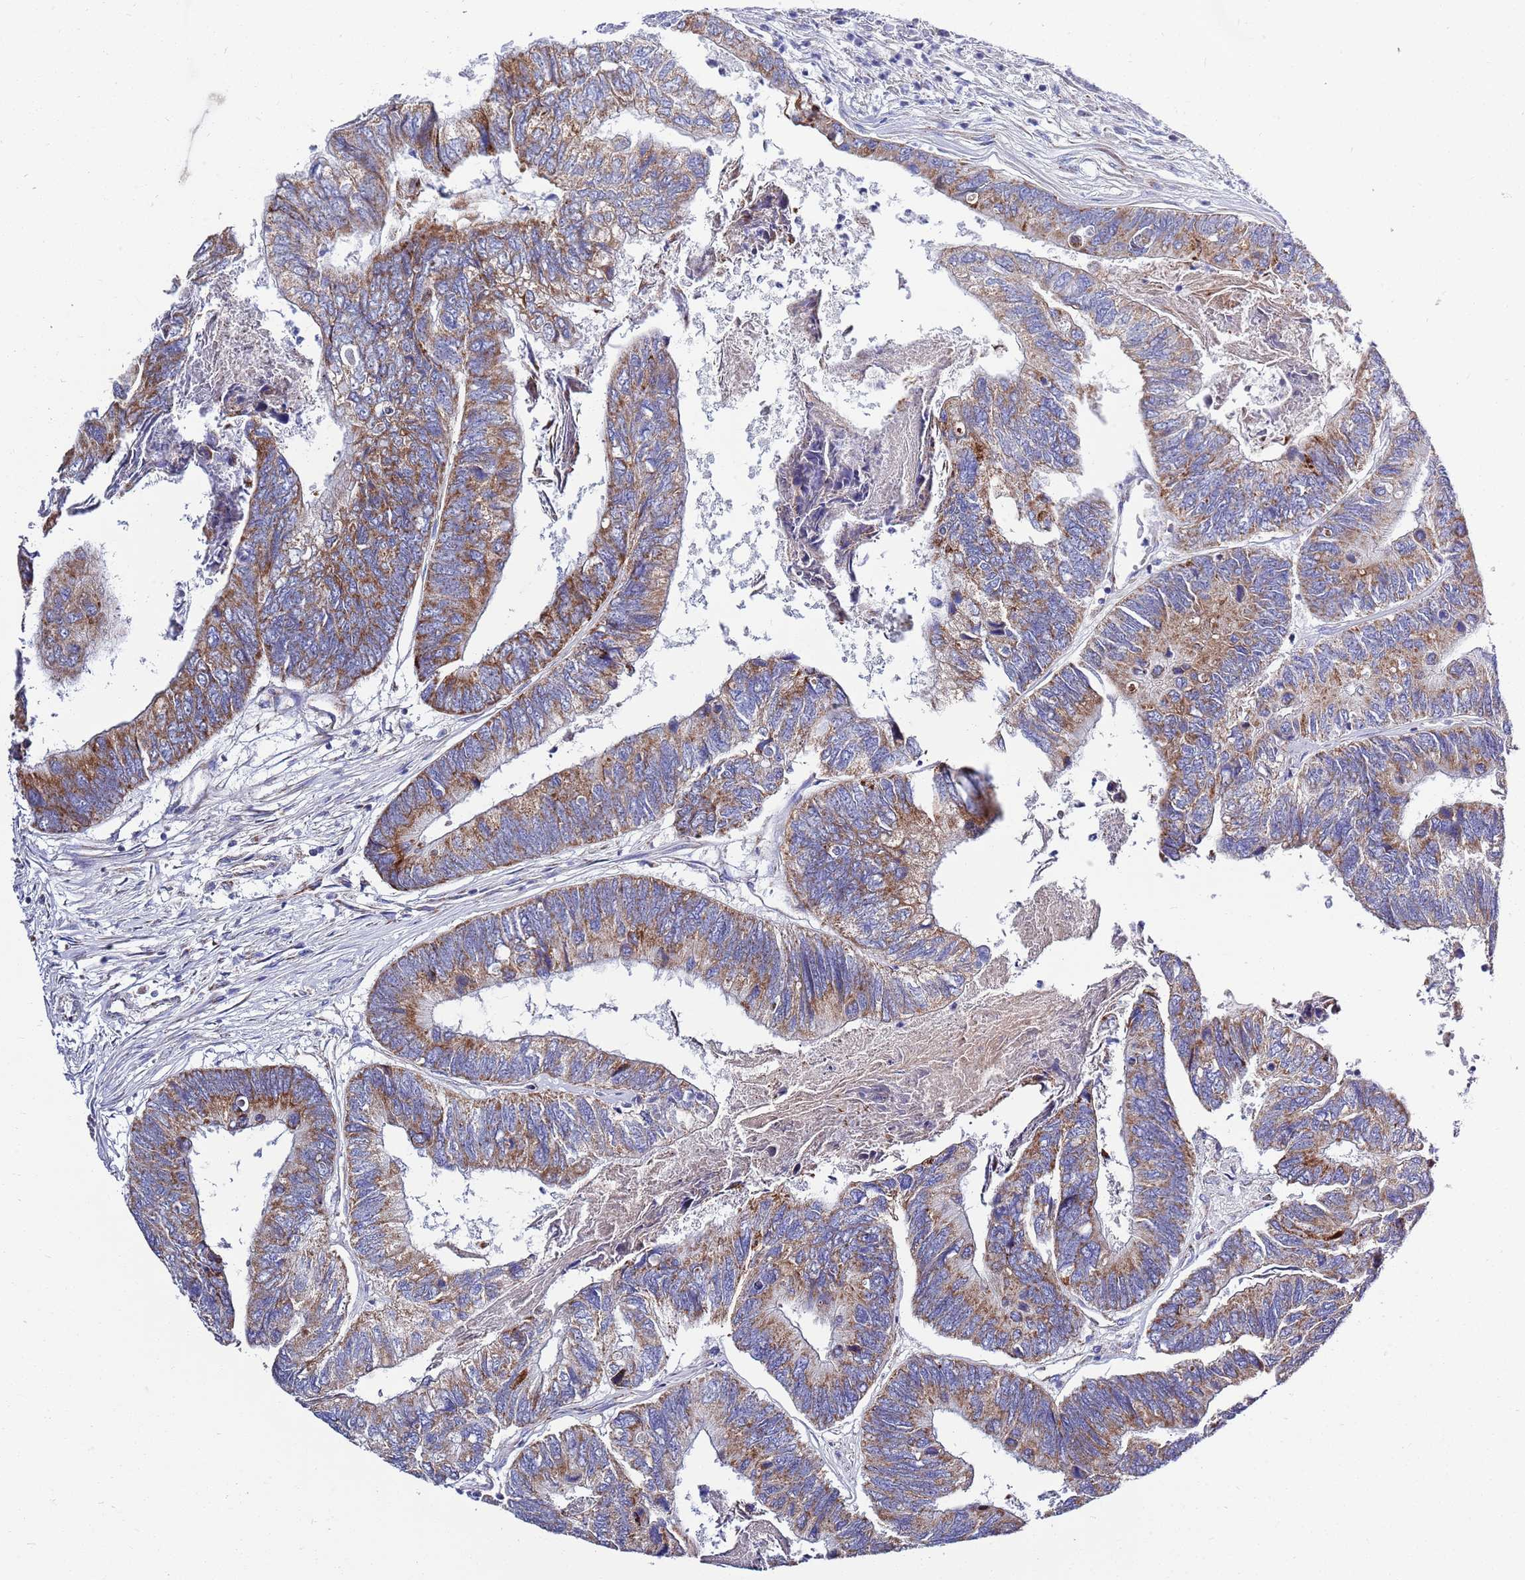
{"staining": {"intensity": "moderate", "quantity": ">75%", "location": "cytoplasmic/membranous"}, "tissue": "colorectal cancer", "cell_type": "Tumor cells", "image_type": "cancer", "snomed": [{"axis": "morphology", "description": "Adenocarcinoma, NOS"}, {"axis": "topography", "description": "Colon"}], "caption": "Immunohistochemistry photomicrograph of neoplastic tissue: colorectal adenocarcinoma stained using IHC displays medium levels of moderate protein expression localized specifically in the cytoplasmic/membranous of tumor cells, appearing as a cytoplasmic/membranous brown color.", "gene": "EMC8", "patient": {"sex": "female", "age": 67}}